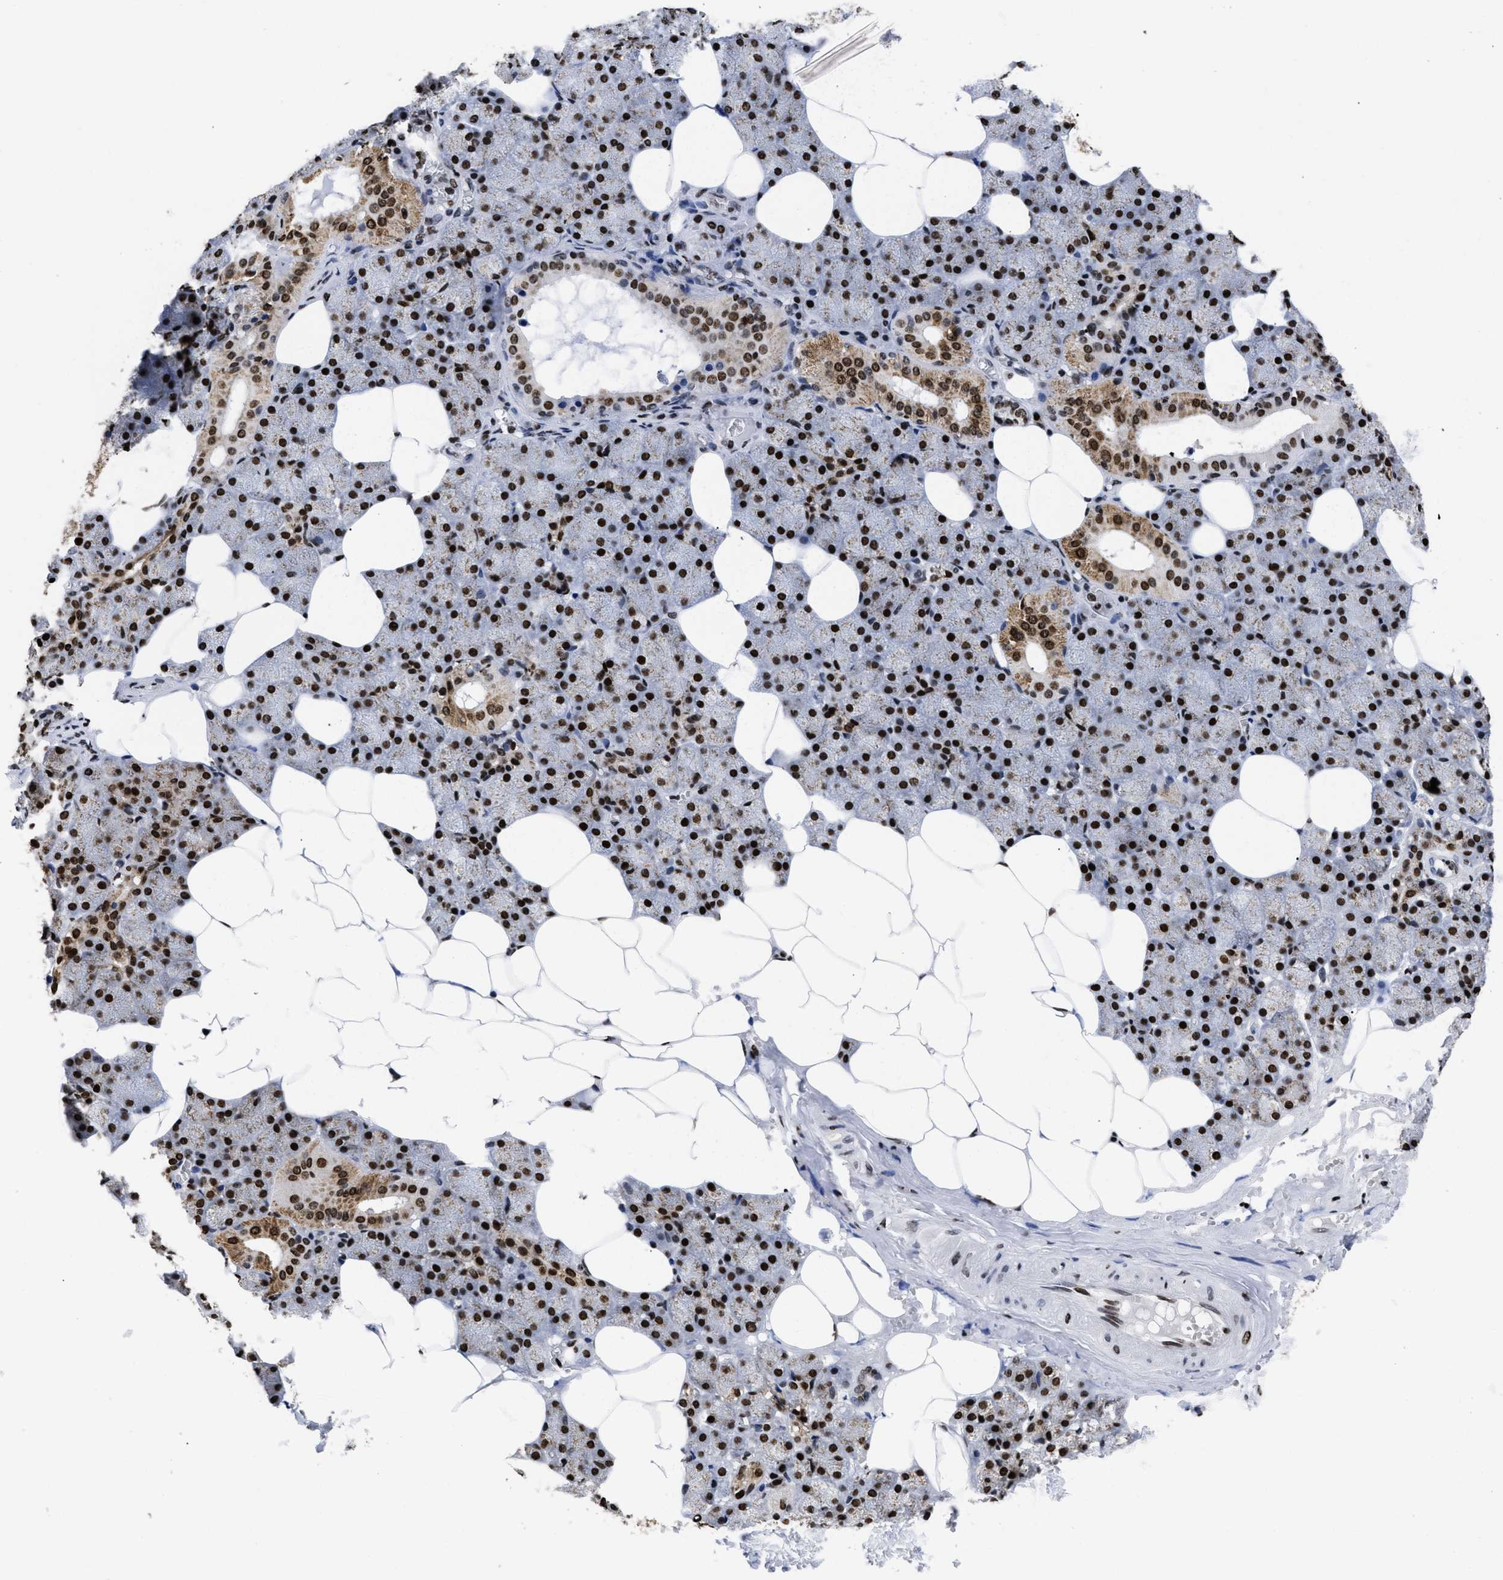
{"staining": {"intensity": "strong", "quantity": ">75%", "location": "cytoplasmic/membranous,nuclear"}, "tissue": "salivary gland", "cell_type": "Glandular cells", "image_type": "normal", "snomed": [{"axis": "morphology", "description": "Normal tissue, NOS"}, {"axis": "topography", "description": "Salivary gland"}], "caption": "Glandular cells demonstrate strong cytoplasmic/membranous,nuclear expression in about >75% of cells in normal salivary gland.", "gene": "CALHM3", "patient": {"sex": "male", "age": 62}}